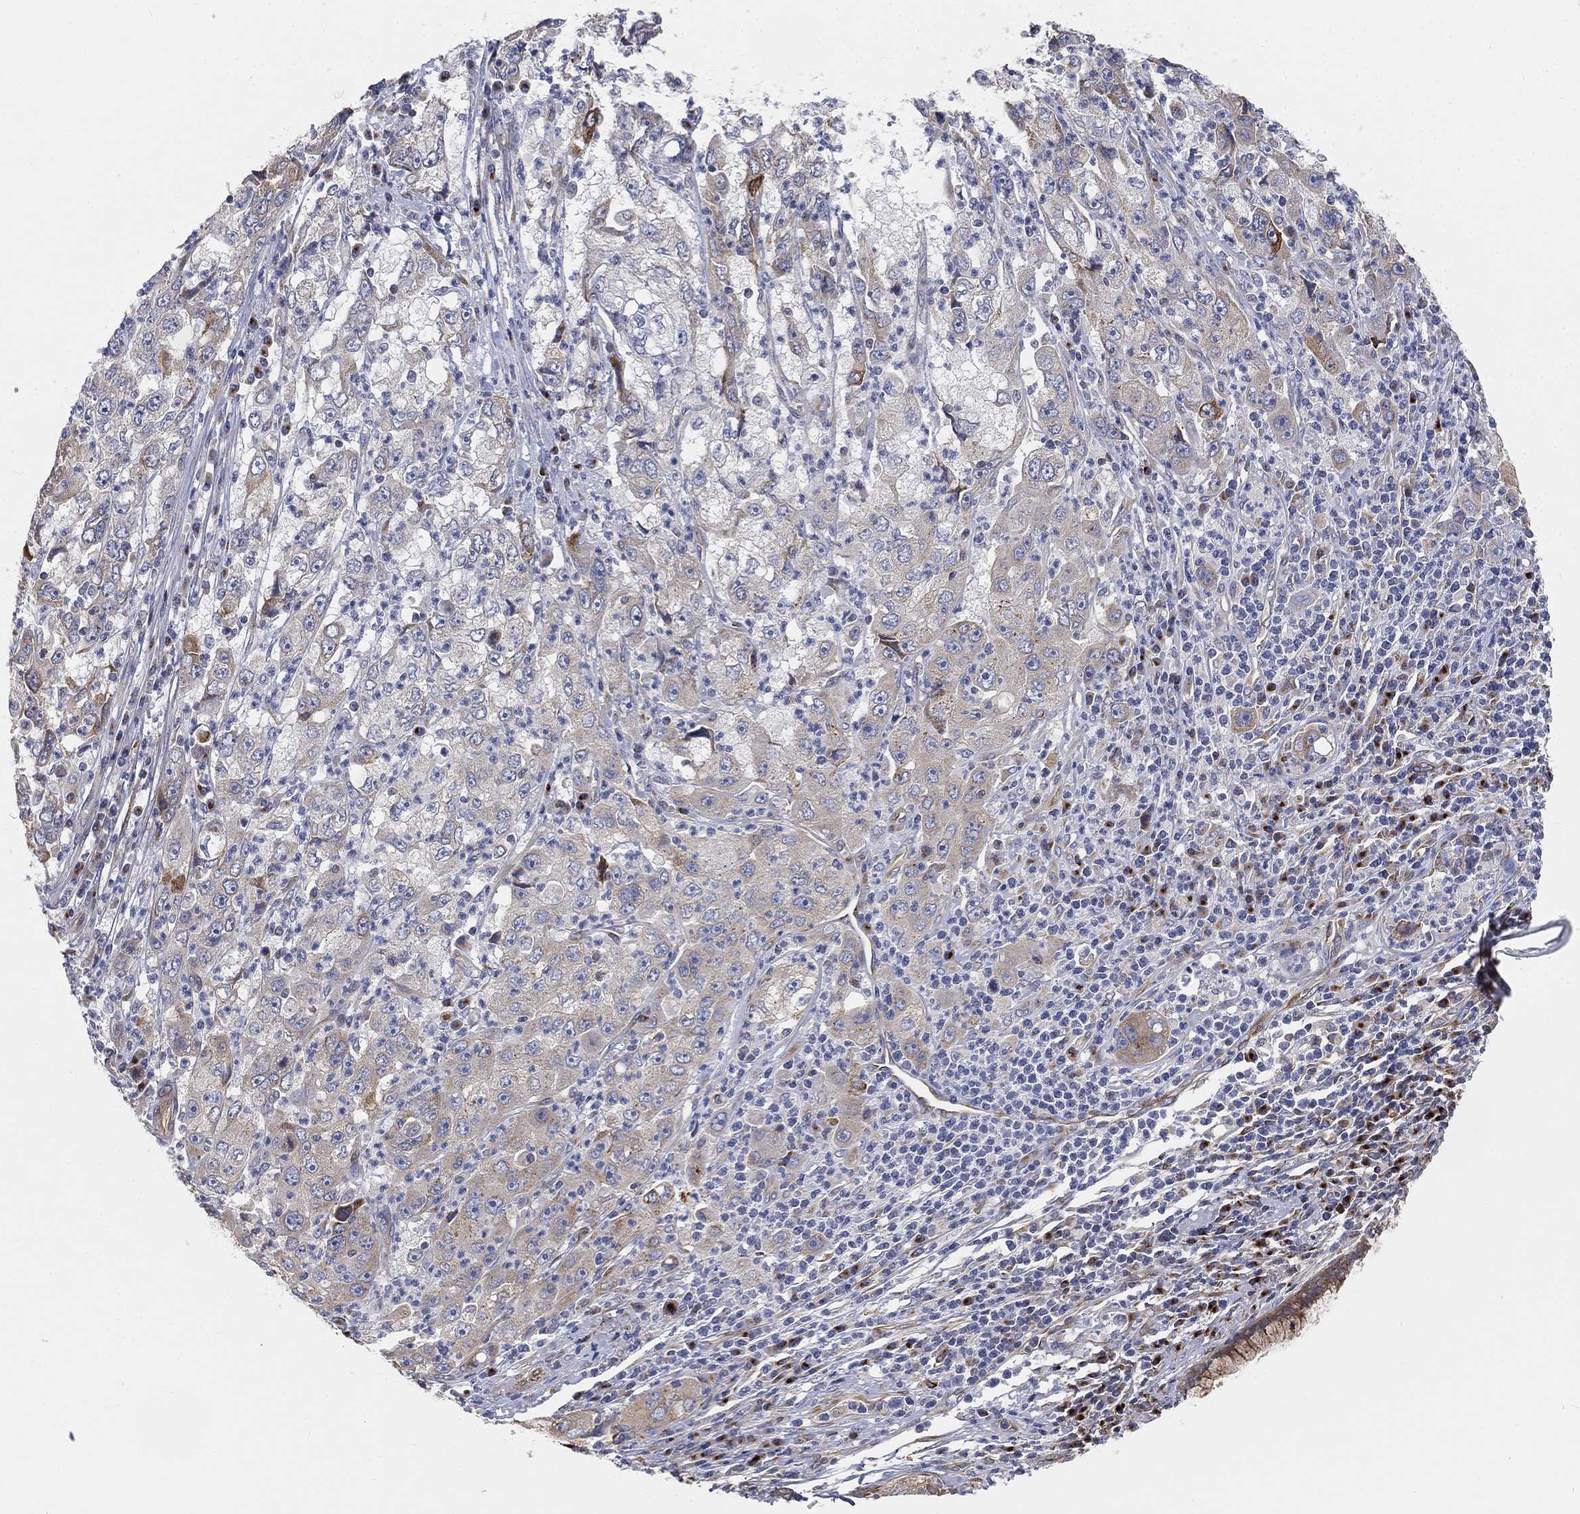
{"staining": {"intensity": "weak", "quantity": "<25%", "location": "cytoplasmic/membranous"}, "tissue": "cervical cancer", "cell_type": "Tumor cells", "image_type": "cancer", "snomed": [{"axis": "morphology", "description": "Squamous cell carcinoma, NOS"}, {"axis": "topography", "description": "Cervix"}], "caption": "DAB (3,3'-diaminobenzidine) immunohistochemical staining of human cervical cancer reveals no significant staining in tumor cells.", "gene": "TMEM25", "patient": {"sex": "female", "age": 36}}